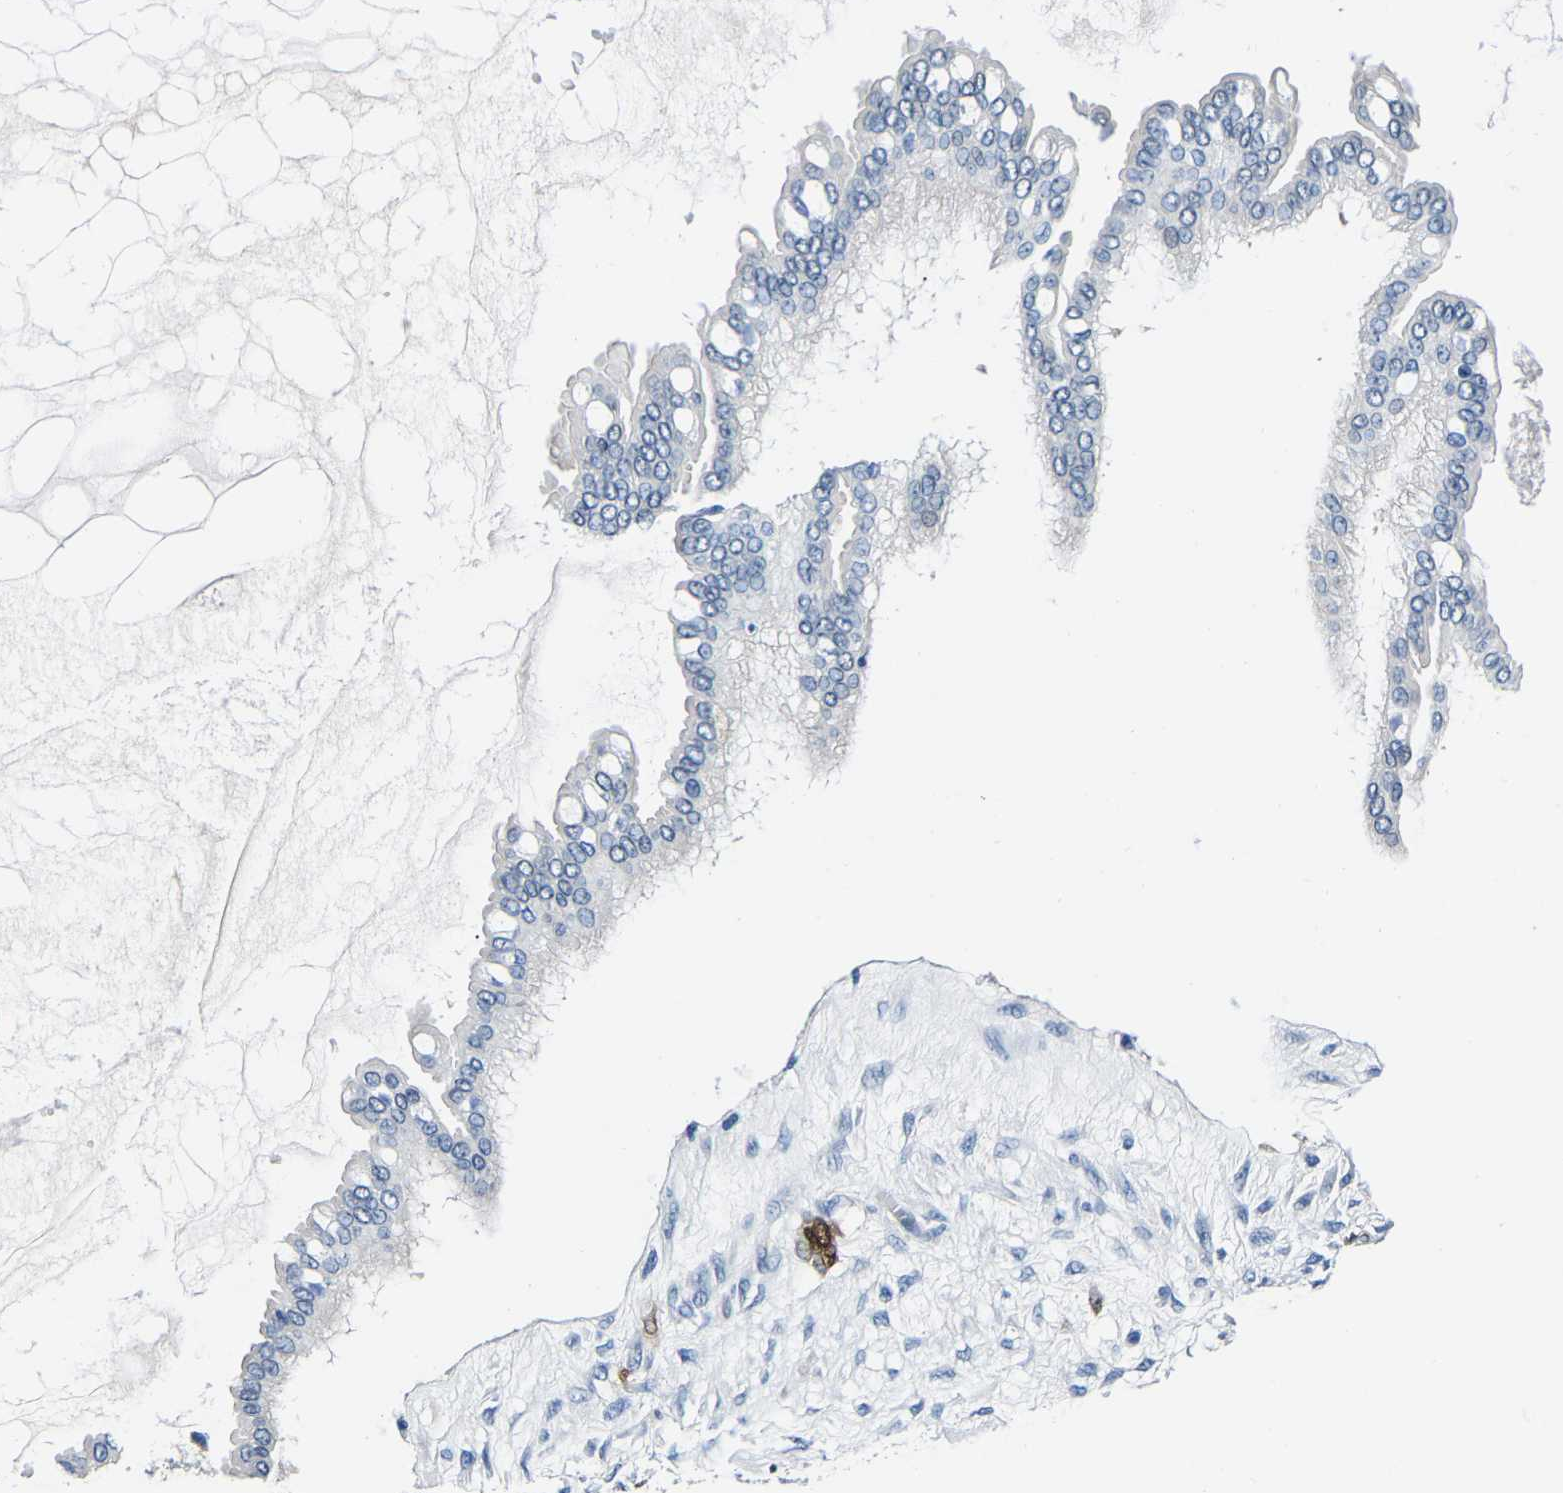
{"staining": {"intensity": "negative", "quantity": "none", "location": "none"}, "tissue": "ovarian cancer", "cell_type": "Tumor cells", "image_type": "cancer", "snomed": [{"axis": "morphology", "description": "Cystadenocarcinoma, mucinous, NOS"}, {"axis": "topography", "description": "Ovary"}], "caption": "IHC image of neoplastic tissue: ovarian cancer (mucinous cystadenocarcinoma) stained with DAB exhibits no significant protein staining in tumor cells.", "gene": "S100A13", "patient": {"sex": "female", "age": 73}}